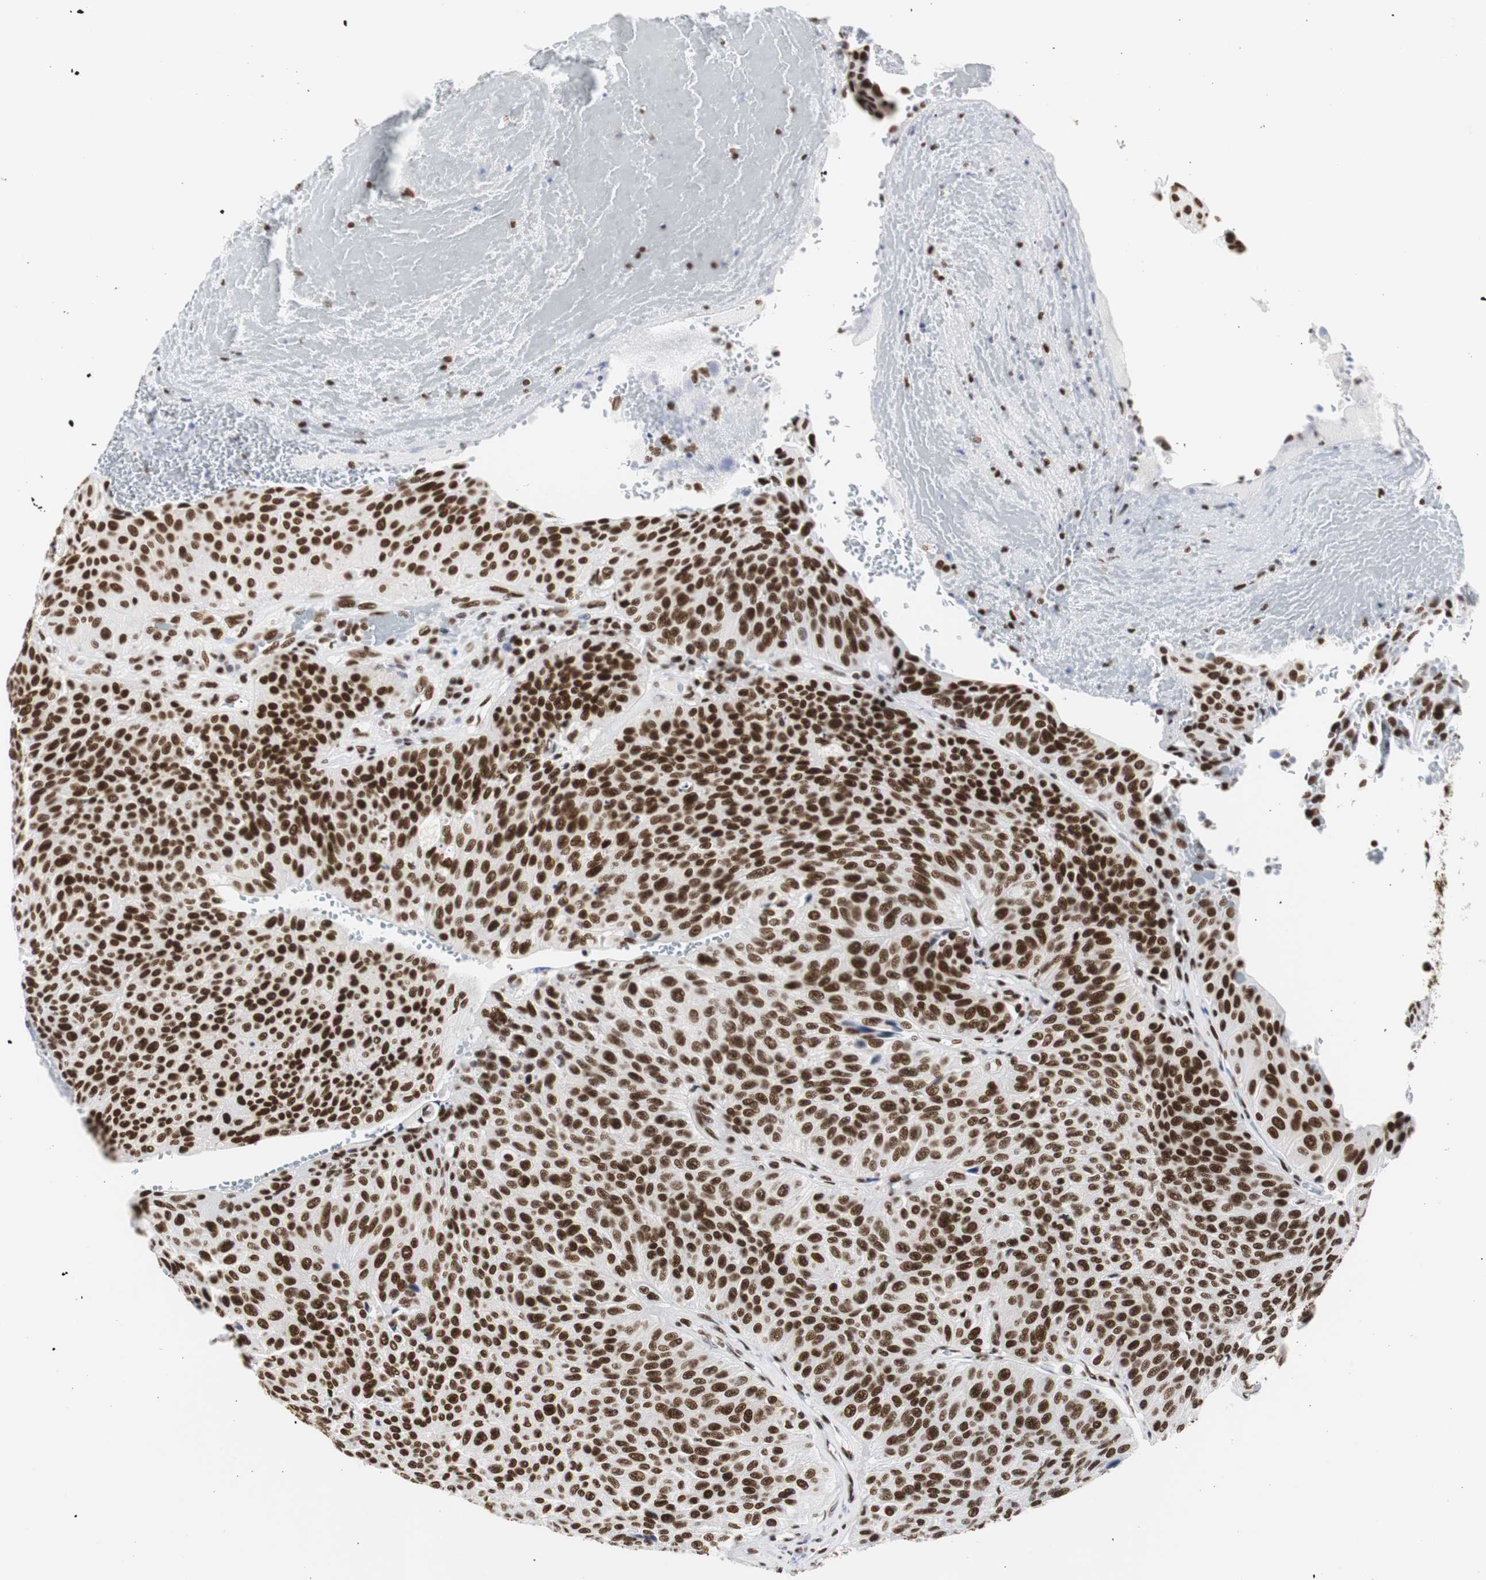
{"staining": {"intensity": "strong", "quantity": ">75%", "location": "nuclear"}, "tissue": "urothelial cancer", "cell_type": "Tumor cells", "image_type": "cancer", "snomed": [{"axis": "morphology", "description": "Urothelial carcinoma, High grade"}, {"axis": "topography", "description": "Urinary bladder"}], "caption": "Human urothelial carcinoma (high-grade) stained with a brown dye demonstrates strong nuclear positive staining in about >75% of tumor cells.", "gene": "HNRNPH2", "patient": {"sex": "male", "age": 66}}